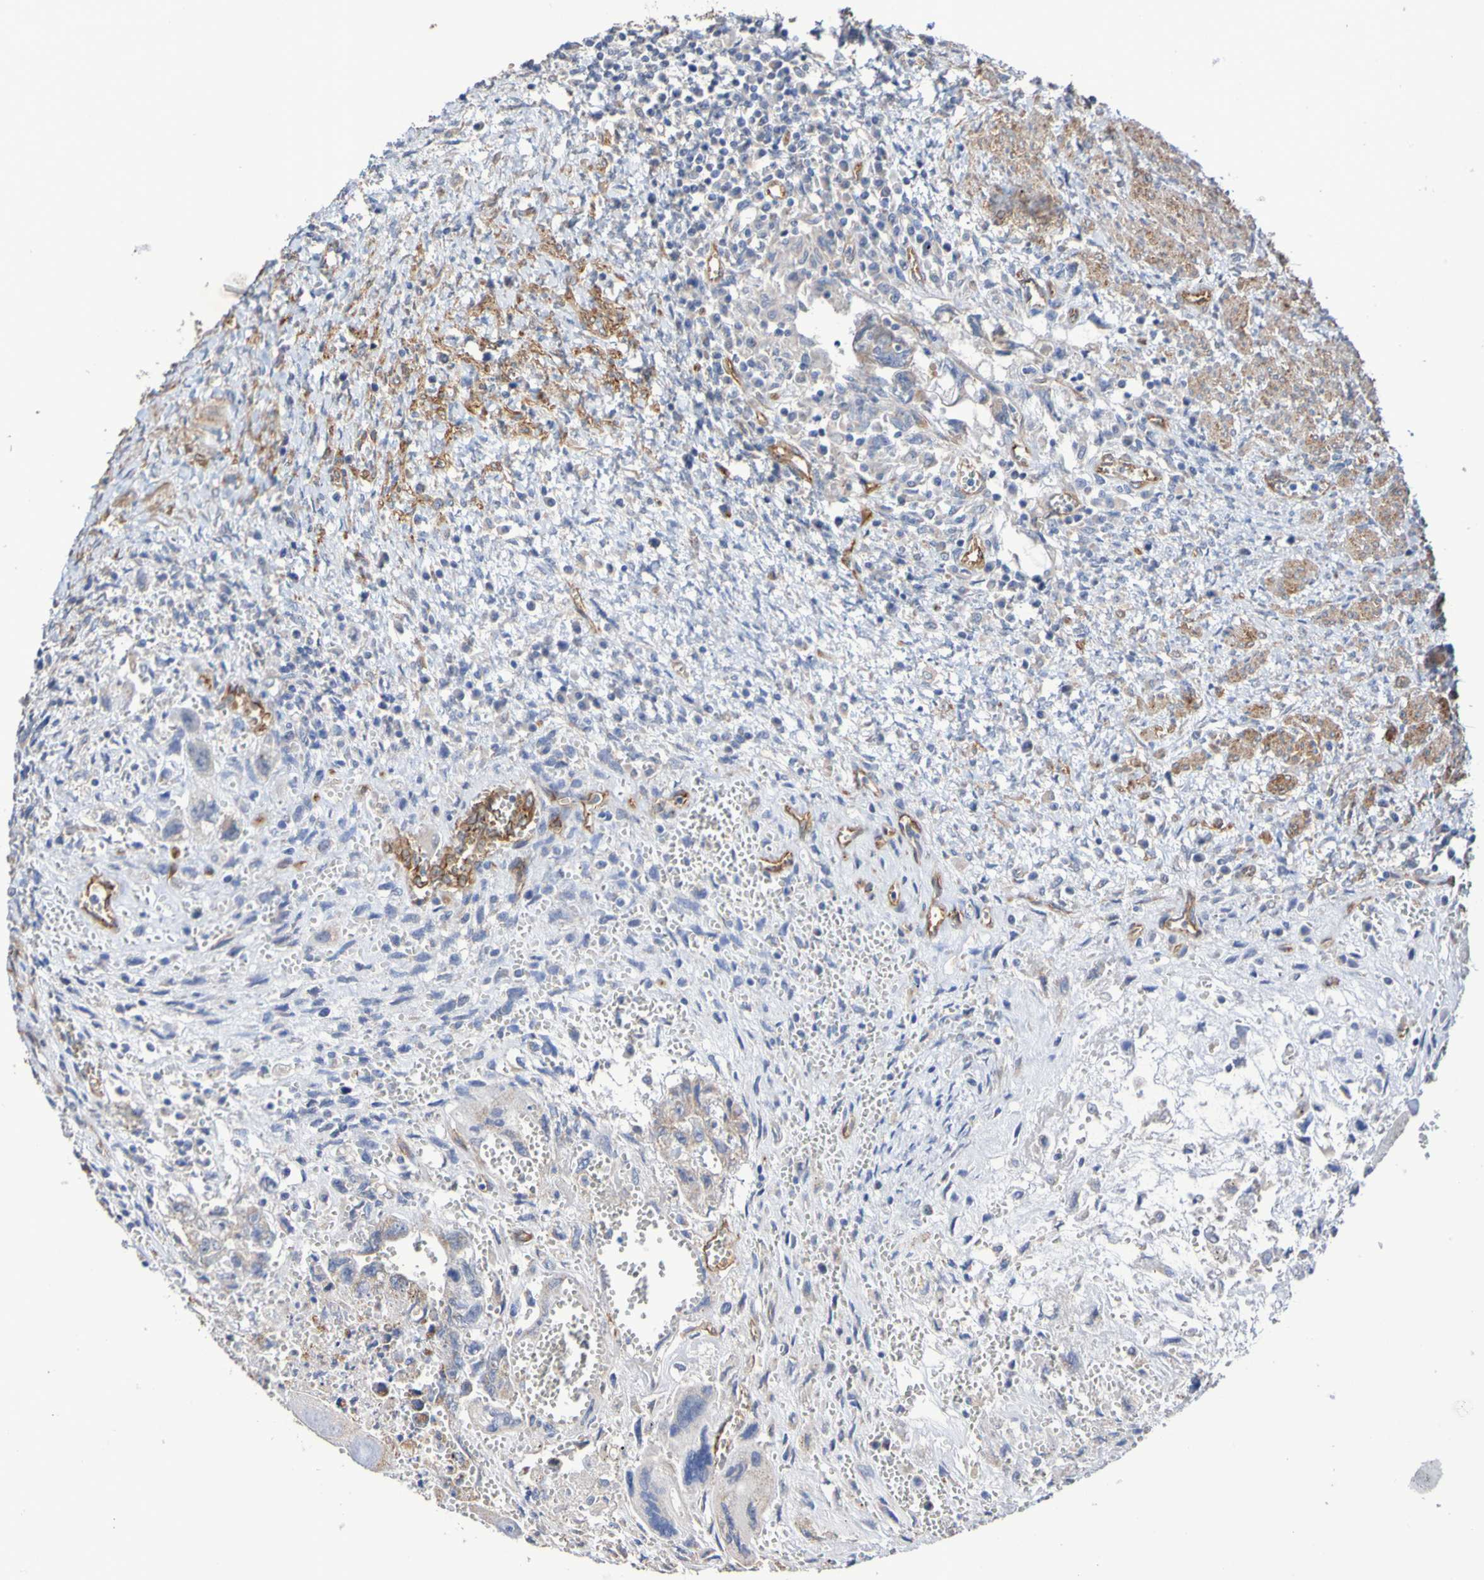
{"staining": {"intensity": "weak", "quantity": "25%-75%", "location": "cytoplasmic/membranous"}, "tissue": "testis cancer", "cell_type": "Tumor cells", "image_type": "cancer", "snomed": [{"axis": "morphology", "description": "Carcinoma, Embryonal, NOS"}, {"axis": "topography", "description": "Testis"}], "caption": "Immunohistochemical staining of testis cancer reveals weak cytoplasmic/membranous protein staining in approximately 25%-75% of tumor cells.", "gene": "ELMOD3", "patient": {"sex": "male", "age": 28}}